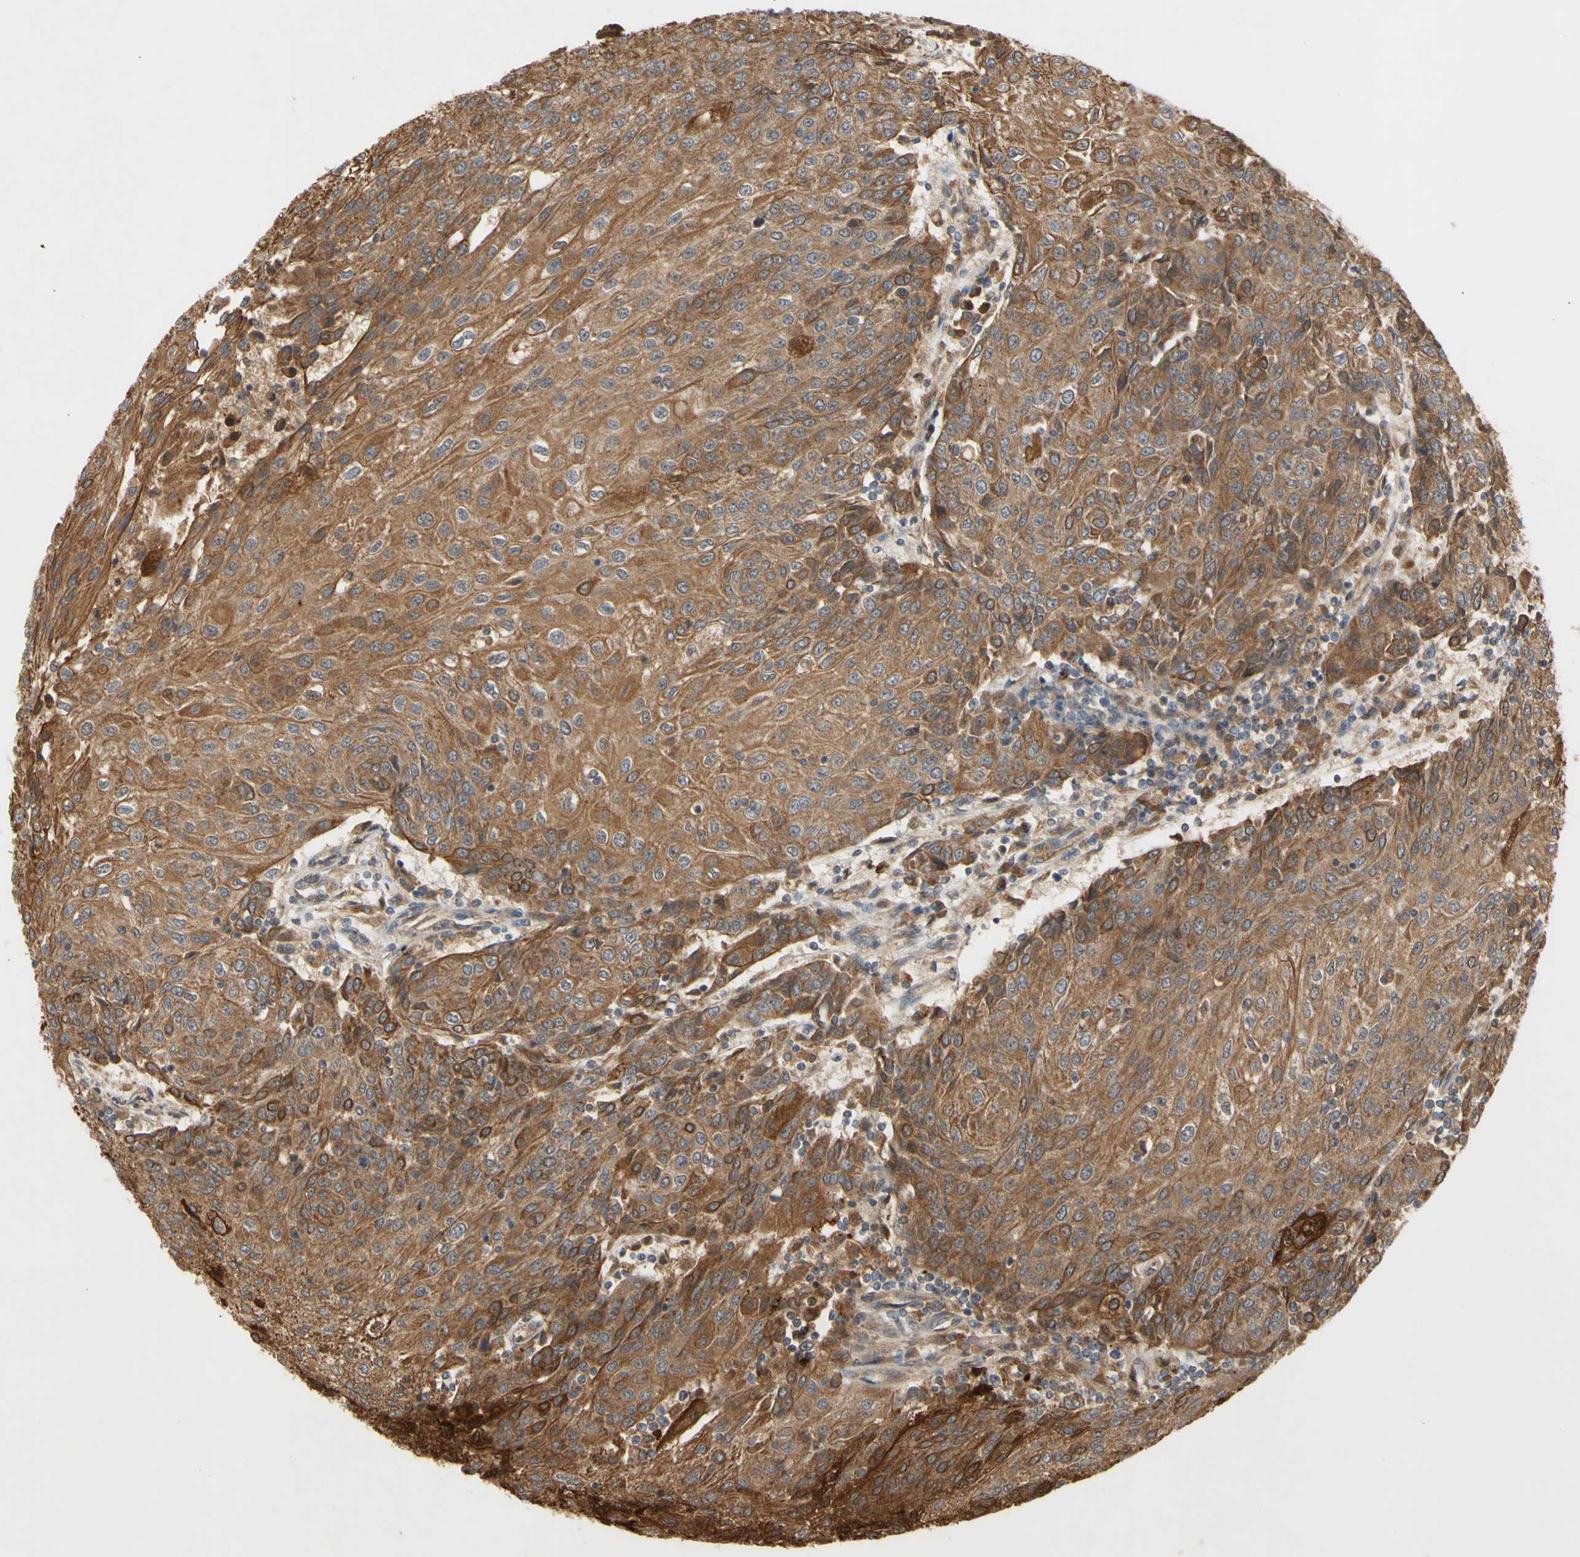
{"staining": {"intensity": "moderate", "quantity": ">75%", "location": "cytoplasmic/membranous"}, "tissue": "urothelial cancer", "cell_type": "Tumor cells", "image_type": "cancer", "snomed": [{"axis": "morphology", "description": "Urothelial carcinoma, High grade"}, {"axis": "topography", "description": "Urinary bladder"}], "caption": "Moderate cytoplasmic/membranous positivity is appreciated in about >75% of tumor cells in high-grade urothelial carcinoma.", "gene": "PKN1", "patient": {"sex": "female", "age": 85}}